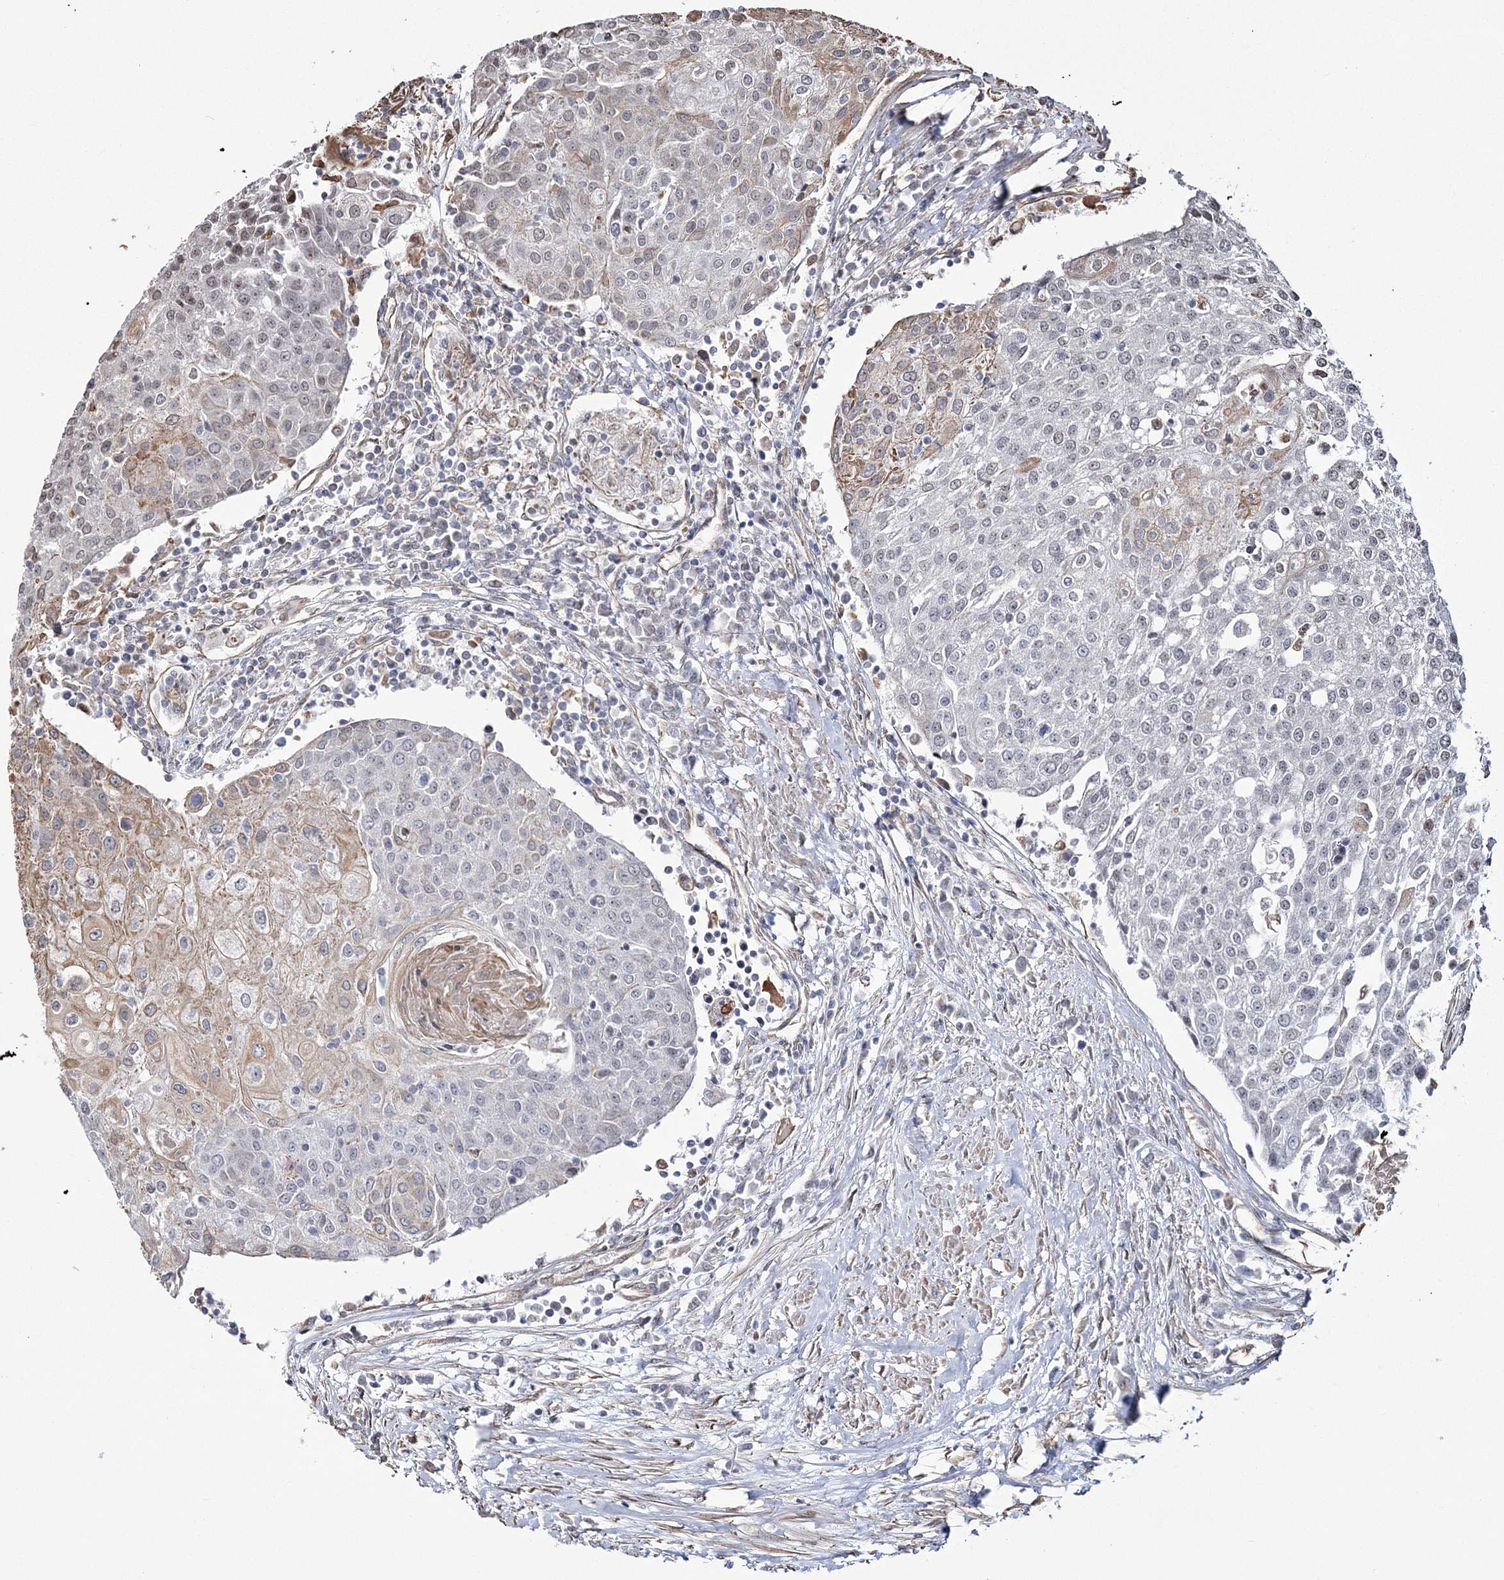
{"staining": {"intensity": "weak", "quantity": "<25%", "location": "cytoplasmic/membranous"}, "tissue": "urothelial cancer", "cell_type": "Tumor cells", "image_type": "cancer", "snomed": [{"axis": "morphology", "description": "Urothelial carcinoma, High grade"}, {"axis": "topography", "description": "Urinary bladder"}], "caption": "Immunohistochemistry of urothelial carcinoma (high-grade) demonstrates no staining in tumor cells.", "gene": "ATP11B", "patient": {"sex": "female", "age": 85}}